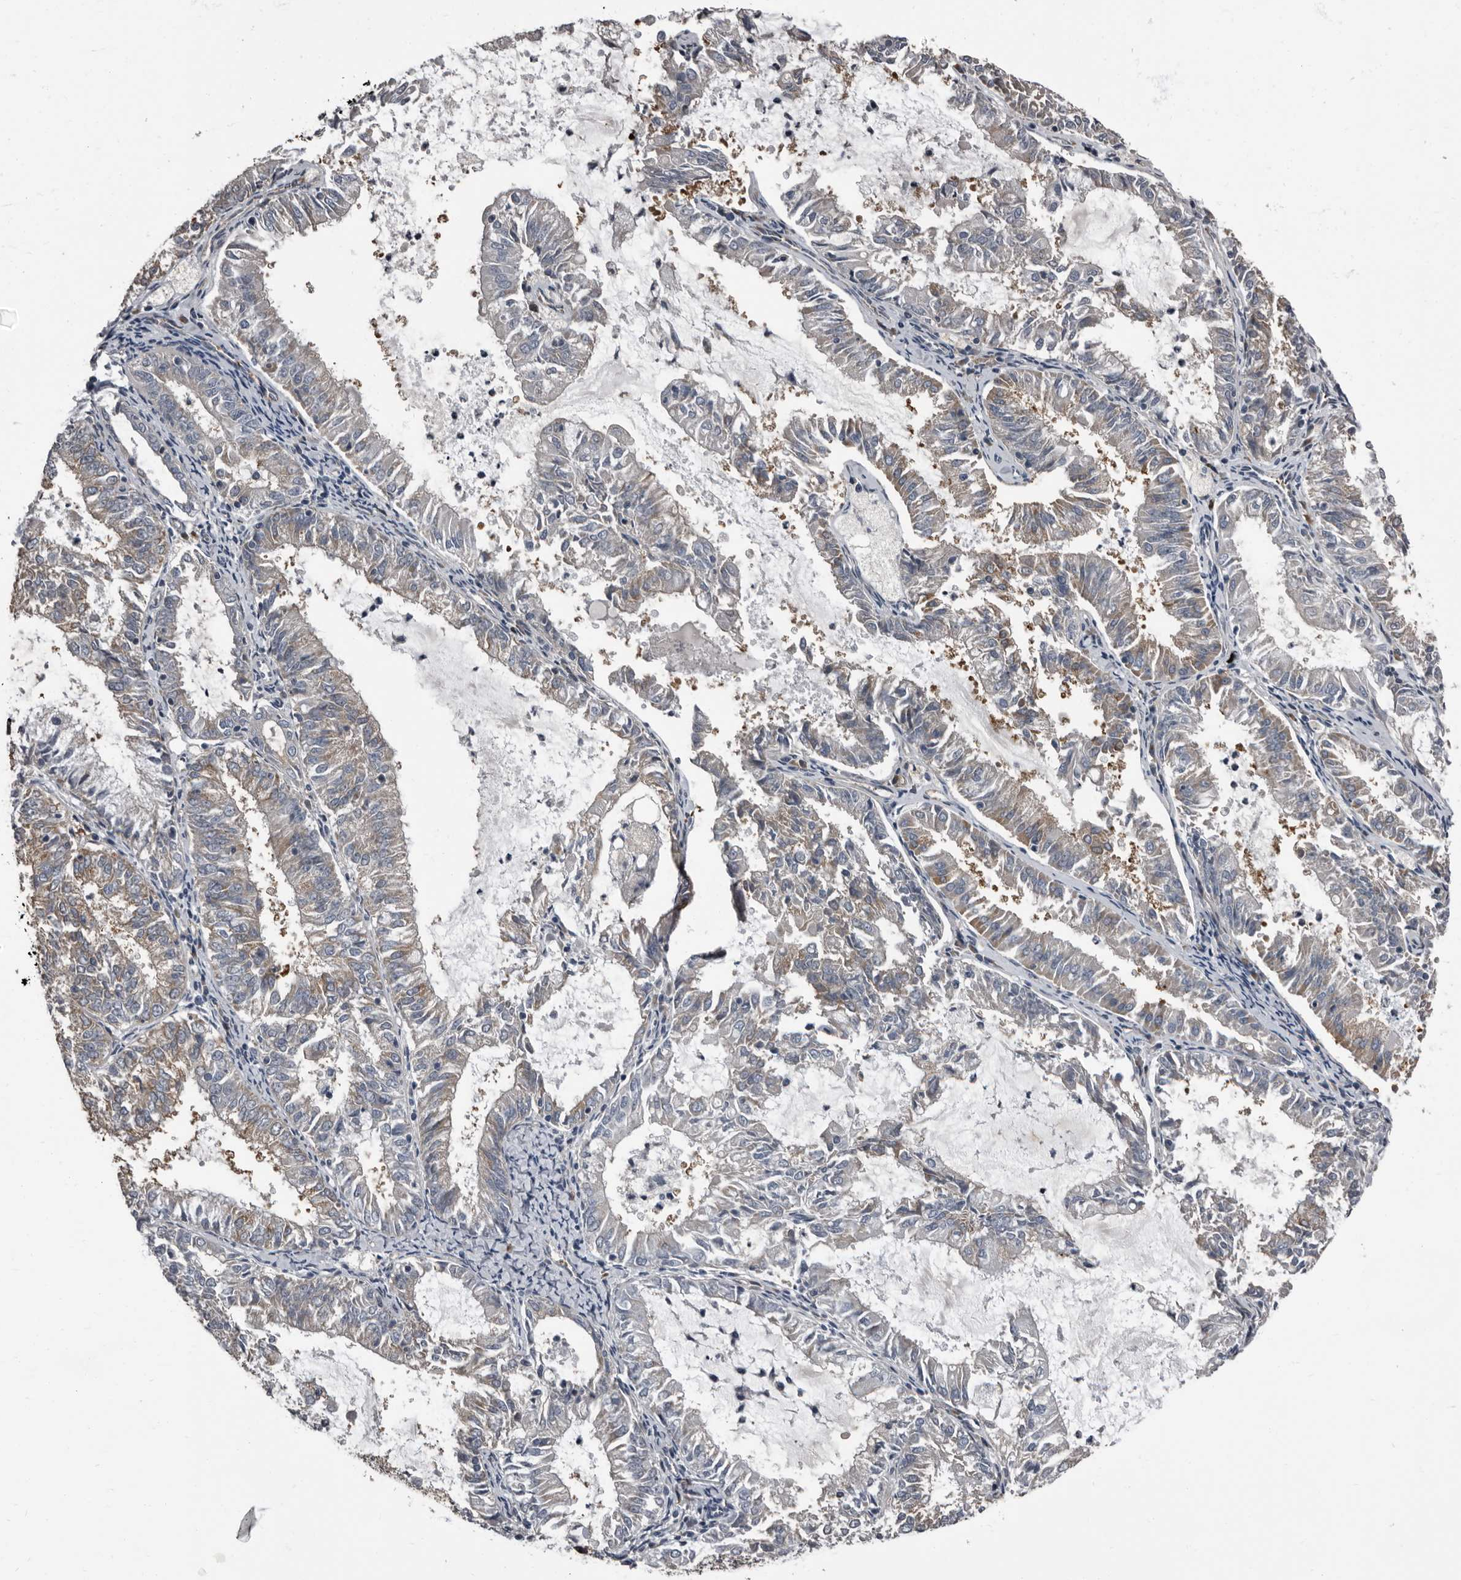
{"staining": {"intensity": "weak", "quantity": "<25%", "location": "cytoplasmic/membranous"}, "tissue": "endometrial cancer", "cell_type": "Tumor cells", "image_type": "cancer", "snomed": [{"axis": "morphology", "description": "Adenocarcinoma, NOS"}, {"axis": "topography", "description": "Endometrium"}], "caption": "There is no significant expression in tumor cells of endometrial cancer (adenocarcinoma).", "gene": "TPD52L1", "patient": {"sex": "female", "age": 57}}